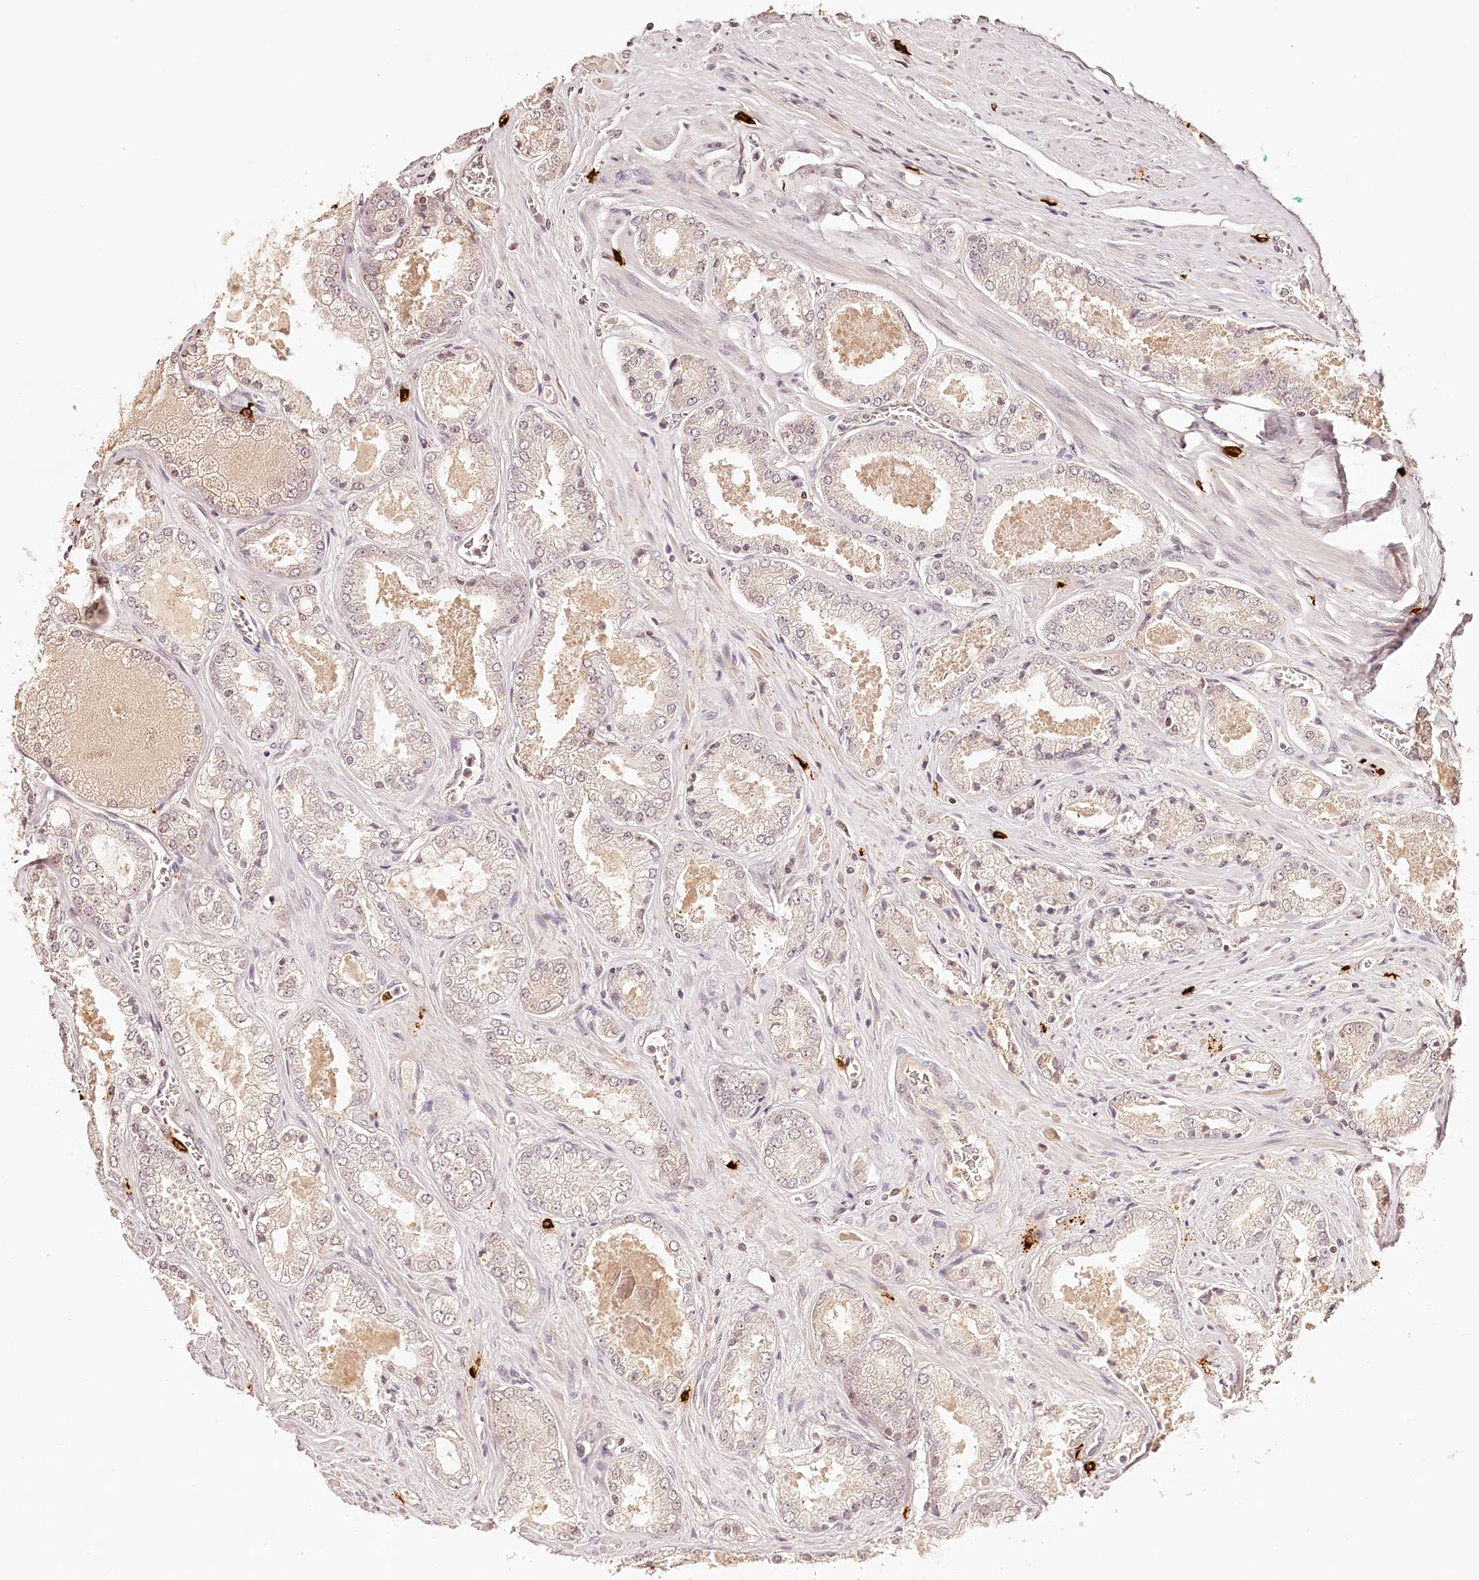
{"staining": {"intensity": "weak", "quantity": "<25%", "location": "cytoplasmic/membranous"}, "tissue": "prostate cancer", "cell_type": "Tumor cells", "image_type": "cancer", "snomed": [{"axis": "morphology", "description": "Adenocarcinoma, High grade"}, {"axis": "topography", "description": "Prostate"}], "caption": "Immunohistochemical staining of human high-grade adenocarcinoma (prostate) demonstrates no significant staining in tumor cells. (DAB immunohistochemistry (IHC), high magnification).", "gene": "SYNGR1", "patient": {"sex": "male", "age": 58}}